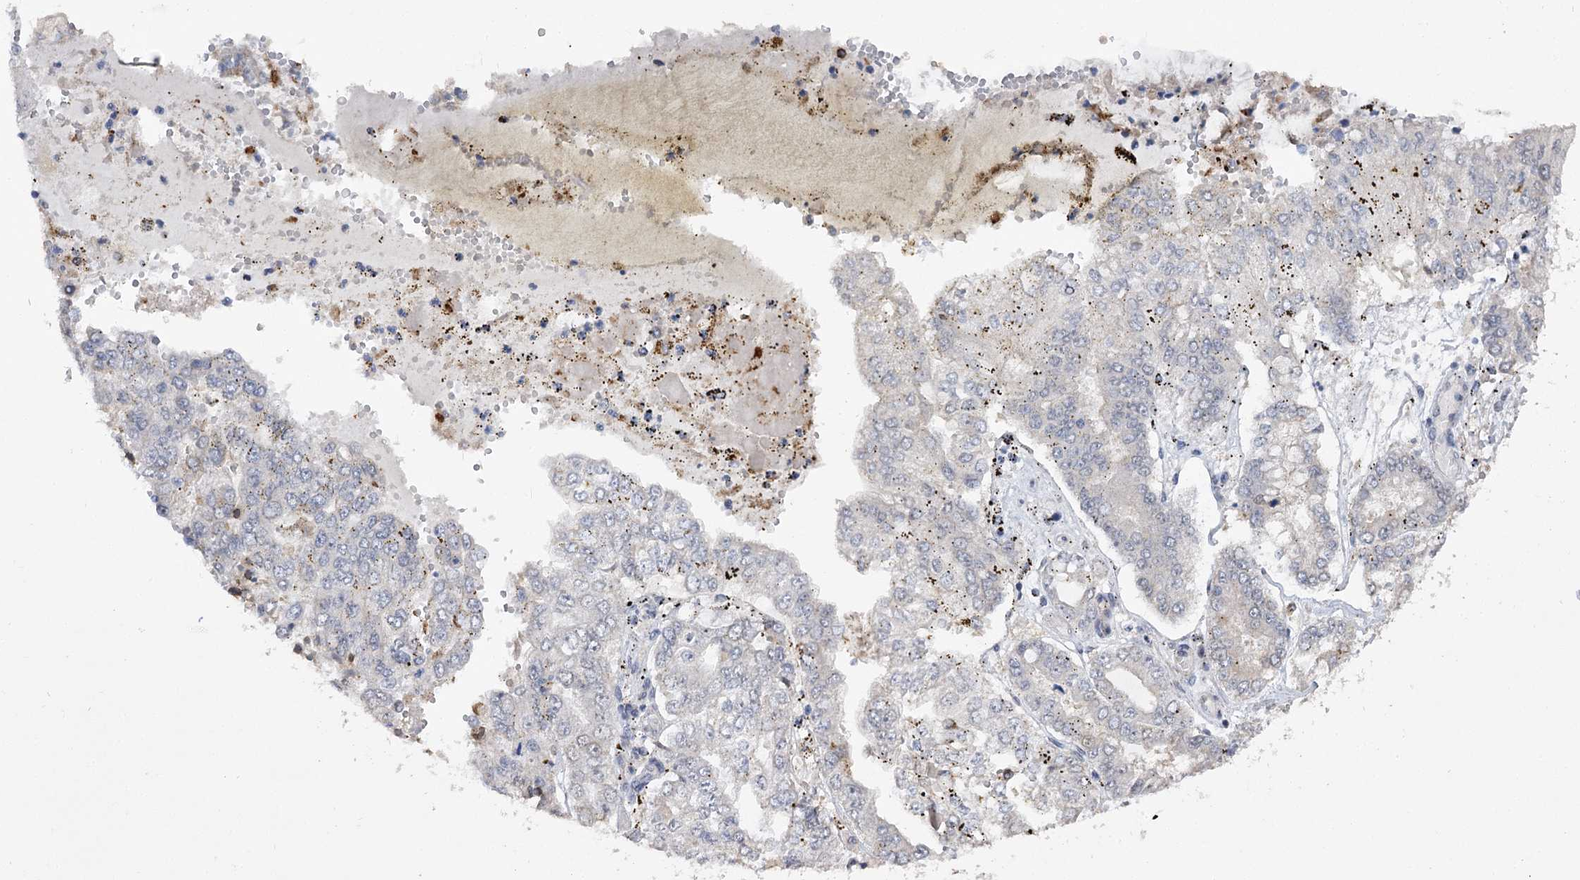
{"staining": {"intensity": "negative", "quantity": "none", "location": "none"}, "tissue": "stomach cancer", "cell_type": "Tumor cells", "image_type": "cancer", "snomed": [{"axis": "morphology", "description": "Adenocarcinoma, NOS"}, {"axis": "topography", "description": "Stomach"}], "caption": "IHC photomicrograph of stomach cancer (adenocarcinoma) stained for a protein (brown), which shows no staining in tumor cells. Nuclei are stained in blue.", "gene": "PHYHIPL", "patient": {"sex": "male", "age": 76}}